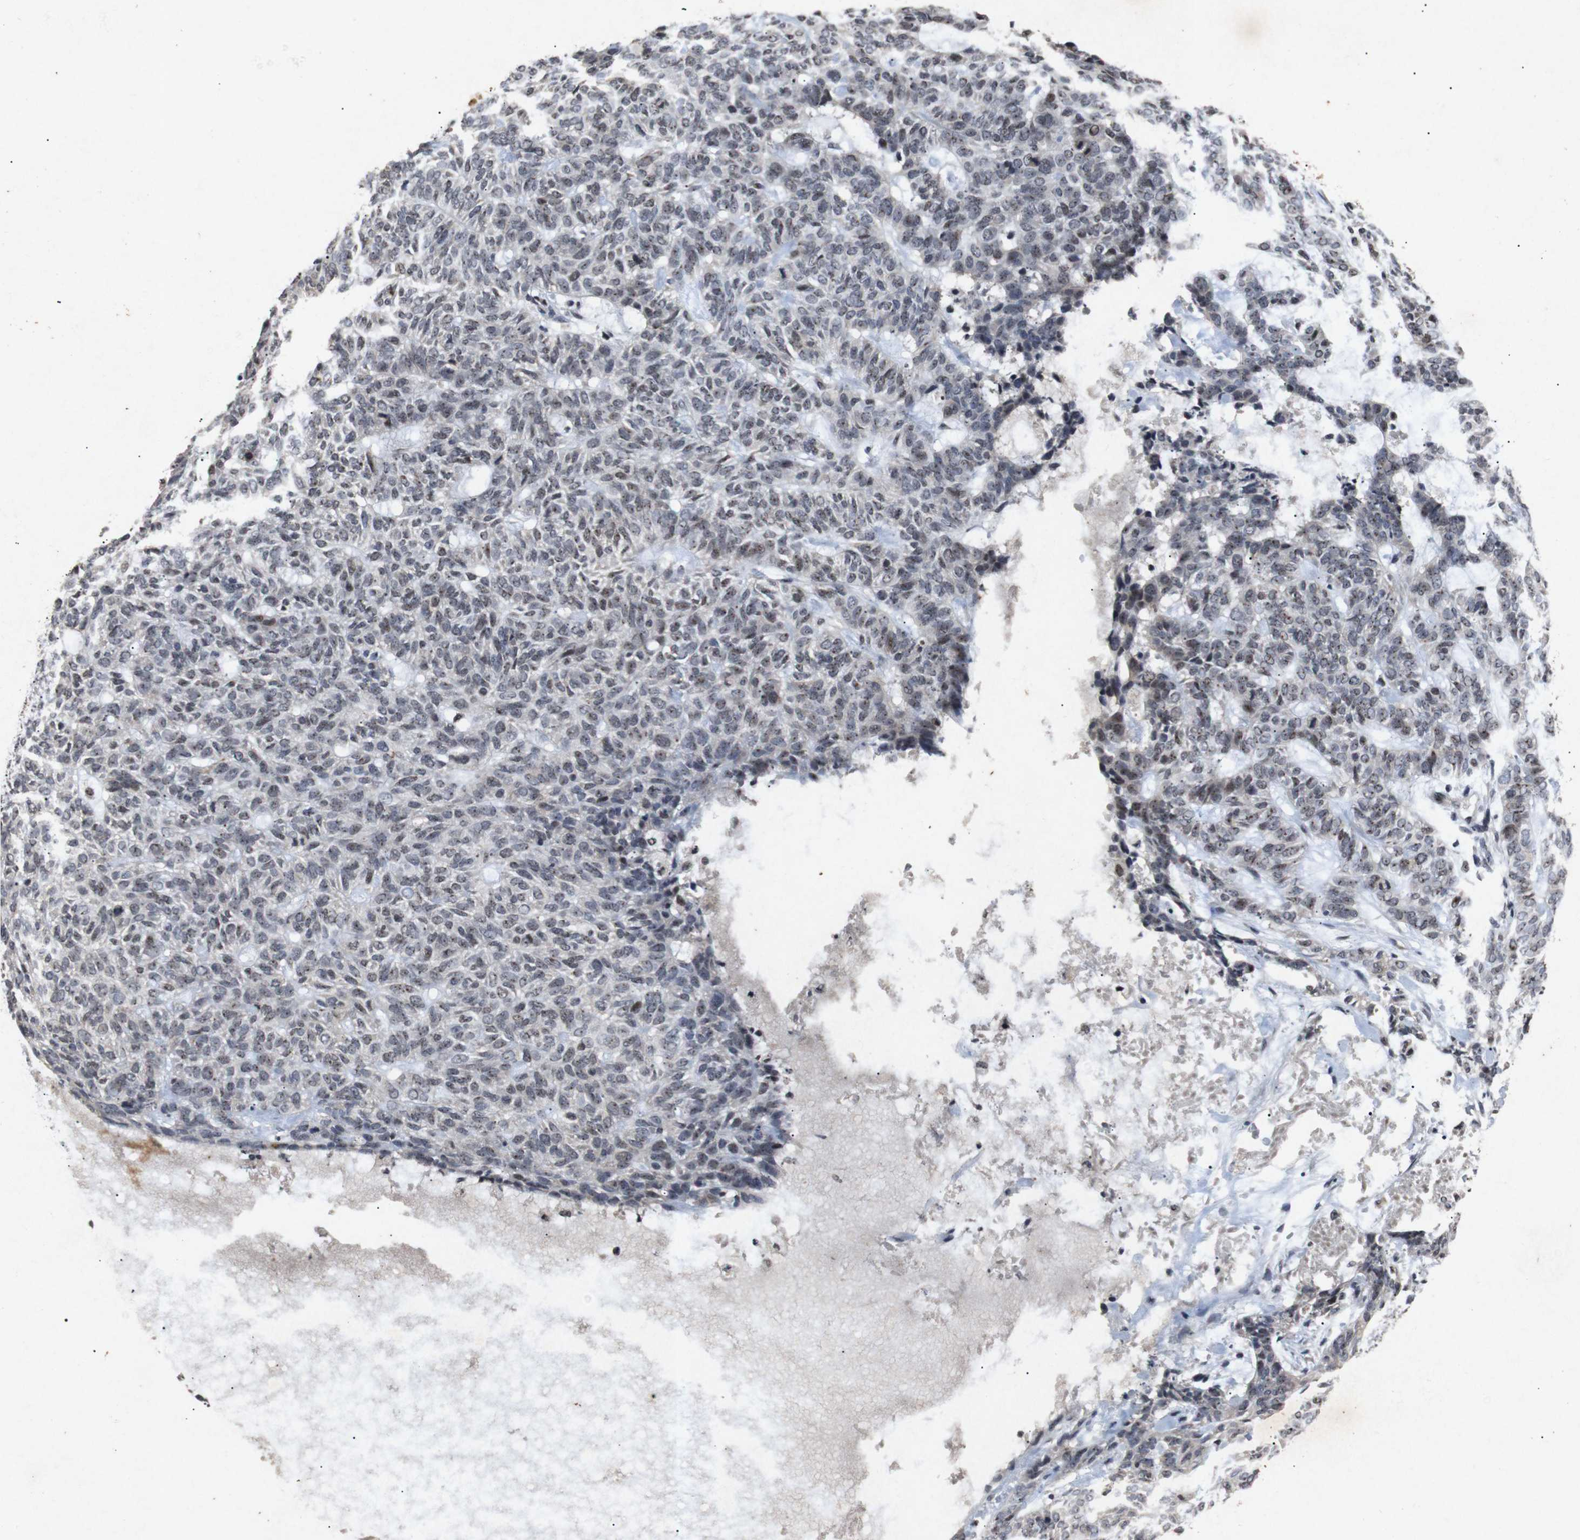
{"staining": {"intensity": "weak", "quantity": "25%-75%", "location": "nuclear"}, "tissue": "skin cancer", "cell_type": "Tumor cells", "image_type": "cancer", "snomed": [{"axis": "morphology", "description": "Basal cell carcinoma"}, {"axis": "topography", "description": "Skin"}], "caption": "Human skin basal cell carcinoma stained with a brown dye shows weak nuclear positive expression in approximately 25%-75% of tumor cells.", "gene": "PARN", "patient": {"sex": "male", "age": 87}}